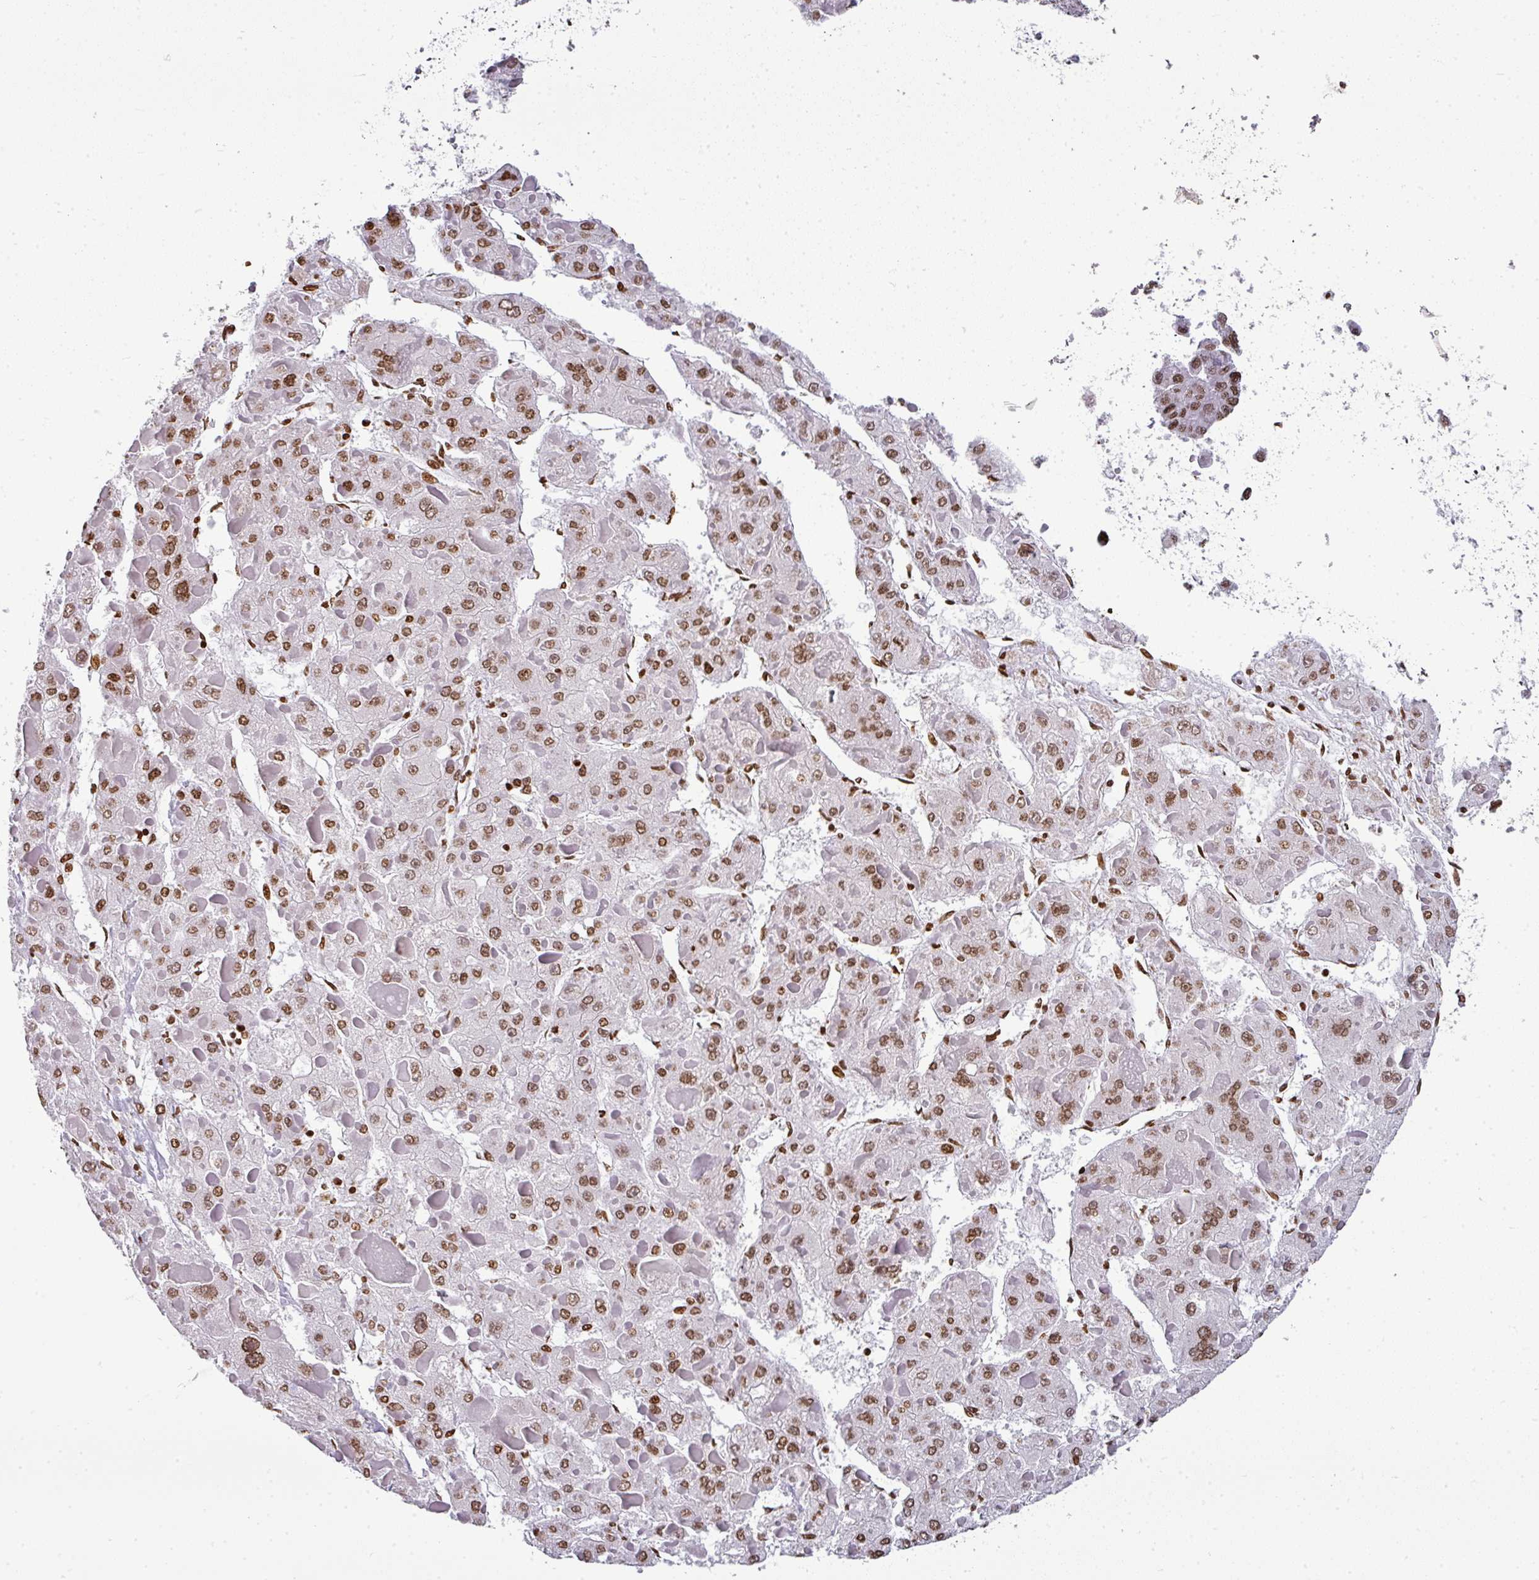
{"staining": {"intensity": "moderate", "quantity": ">75%", "location": "nuclear"}, "tissue": "liver cancer", "cell_type": "Tumor cells", "image_type": "cancer", "snomed": [{"axis": "morphology", "description": "Carcinoma, Hepatocellular, NOS"}, {"axis": "topography", "description": "Liver"}], "caption": "High-magnification brightfield microscopy of liver cancer (hepatocellular carcinoma) stained with DAB (brown) and counterstained with hematoxylin (blue). tumor cells exhibit moderate nuclear positivity is present in about>75% of cells.", "gene": "RASL11A", "patient": {"sex": "female", "age": 73}}